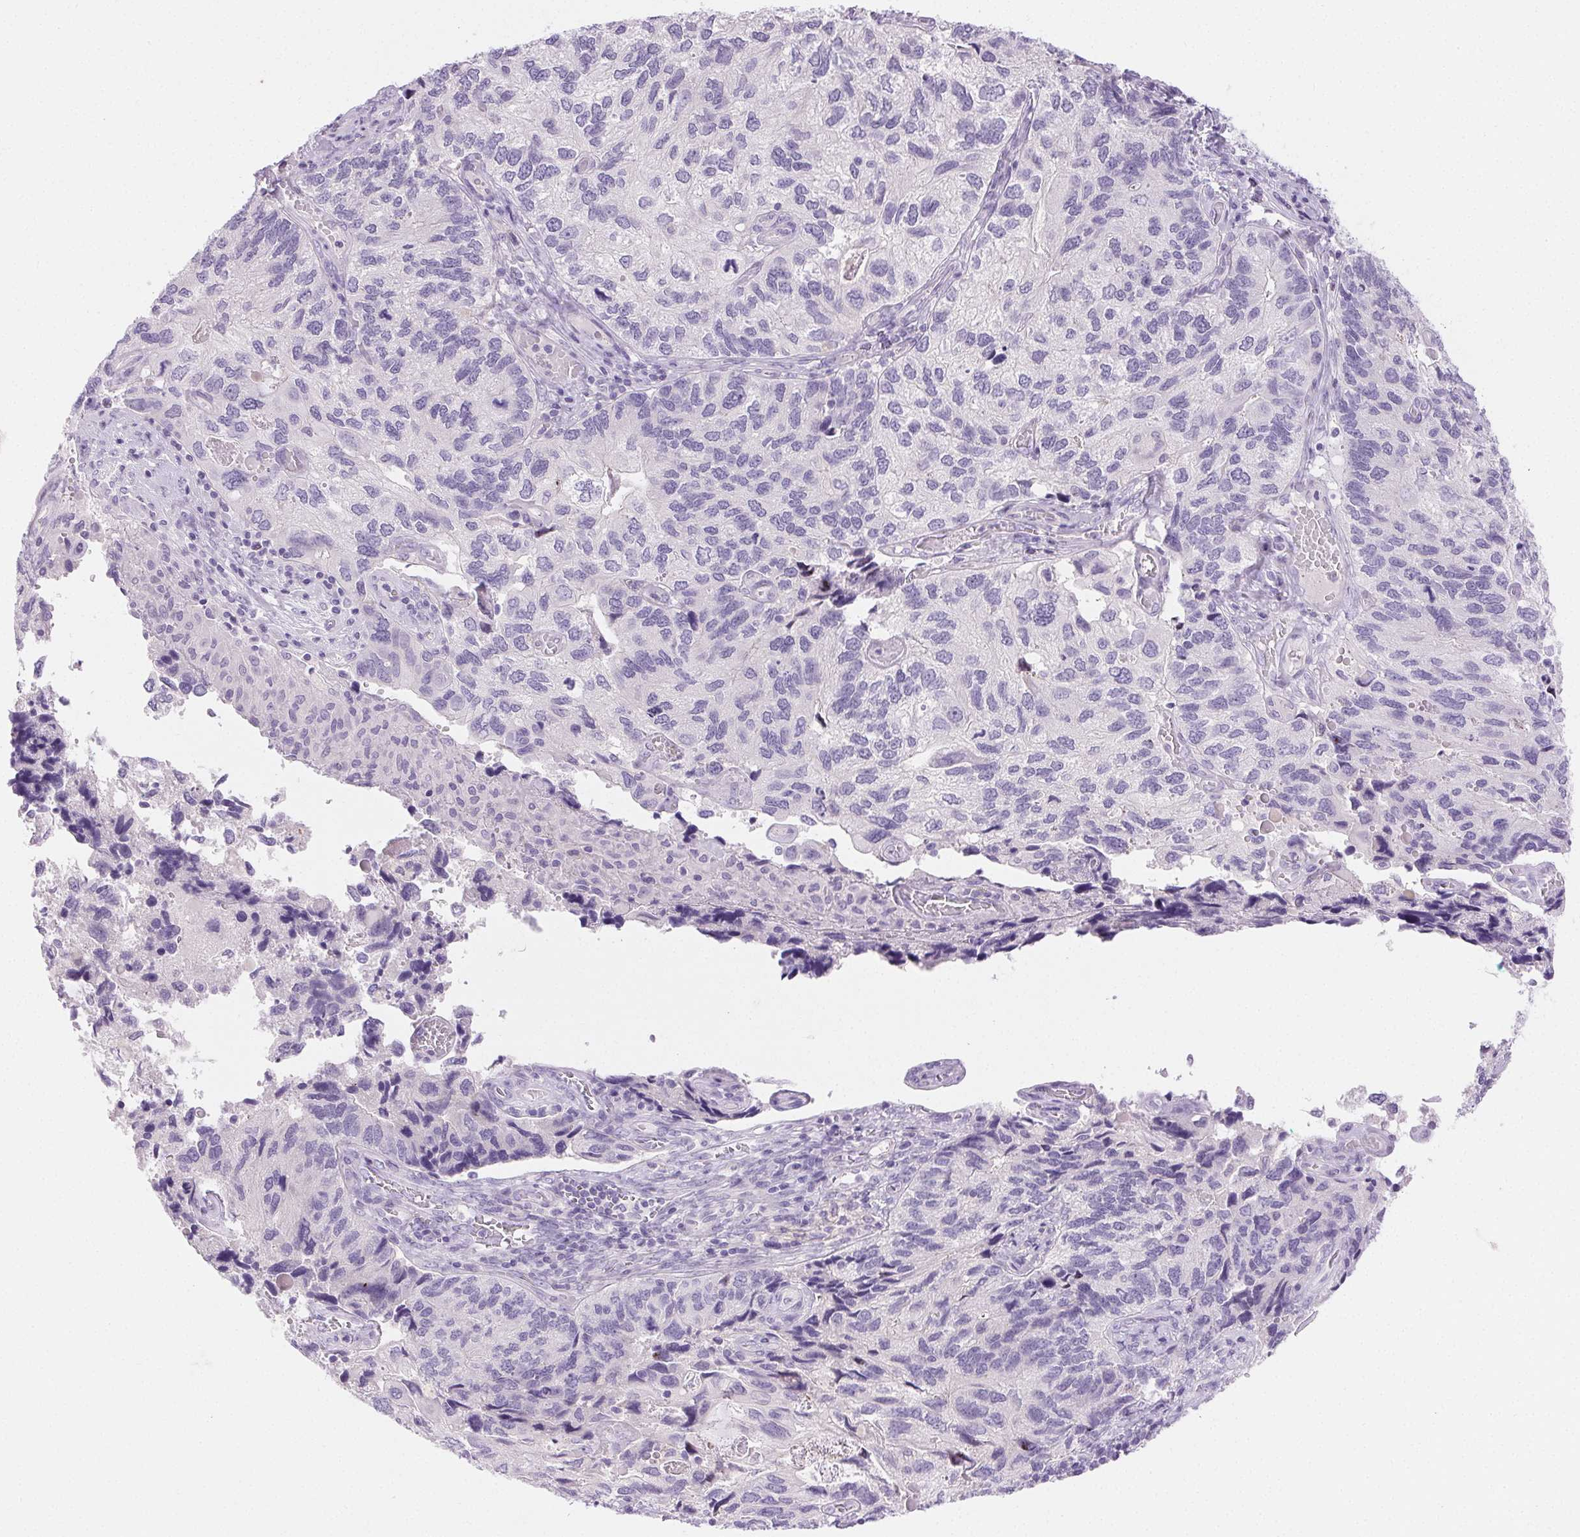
{"staining": {"intensity": "negative", "quantity": "none", "location": "none"}, "tissue": "endometrial cancer", "cell_type": "Tumor cells", "image_type": "cancer", "snomed": [{"axis": "morphology", "description": "Carcinoma, NOS"}, {"axis": "topography", "description": "Uterus"}], "caption": "Tumor cells are negative for brown protein staining in endometrial cancer (carcinoma).", "gene": "CLDN16", "patient": {"sex": "female", "age": 76}}